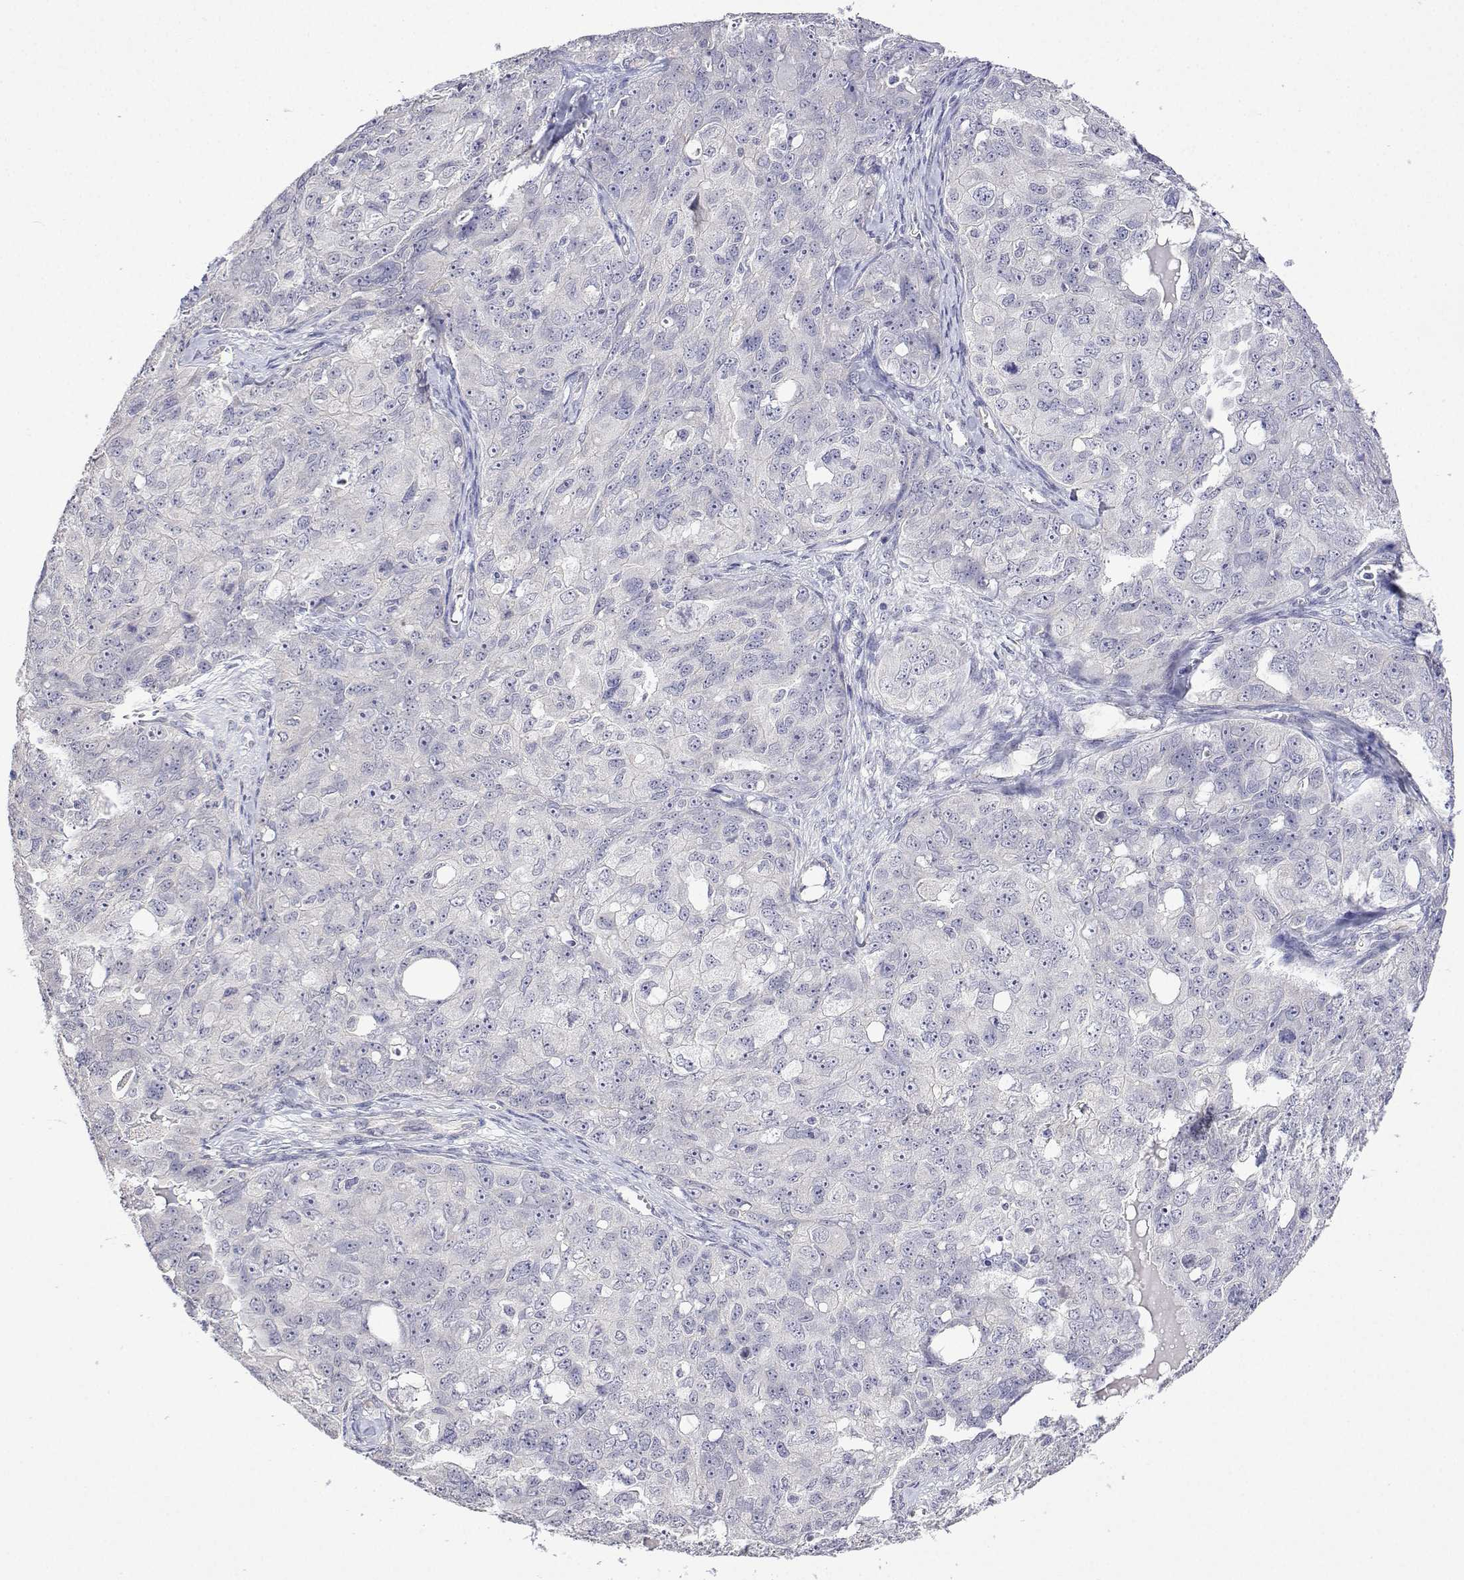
{"staining": {"intensity": "negative", "quantity": "none", "location": "none"}, "tissue": "ovarian cancer", "cell_type": "Tumor cells", "image_type": "cancer", "snomed": [{"axis": "morphology", "description": "Carcinoma, endometroid"}, {"axis": "topography", "description": "Ovary"}], "caption": "A photomicrograph of human endometroid carcinoma (ovarian) is negative for staining in tumor cells. (Brightfield microscopy of DAB immunohistochemistry at high magnification).", "gene": "PLCB1", "patient": {"sex": "female", "age": 70}}